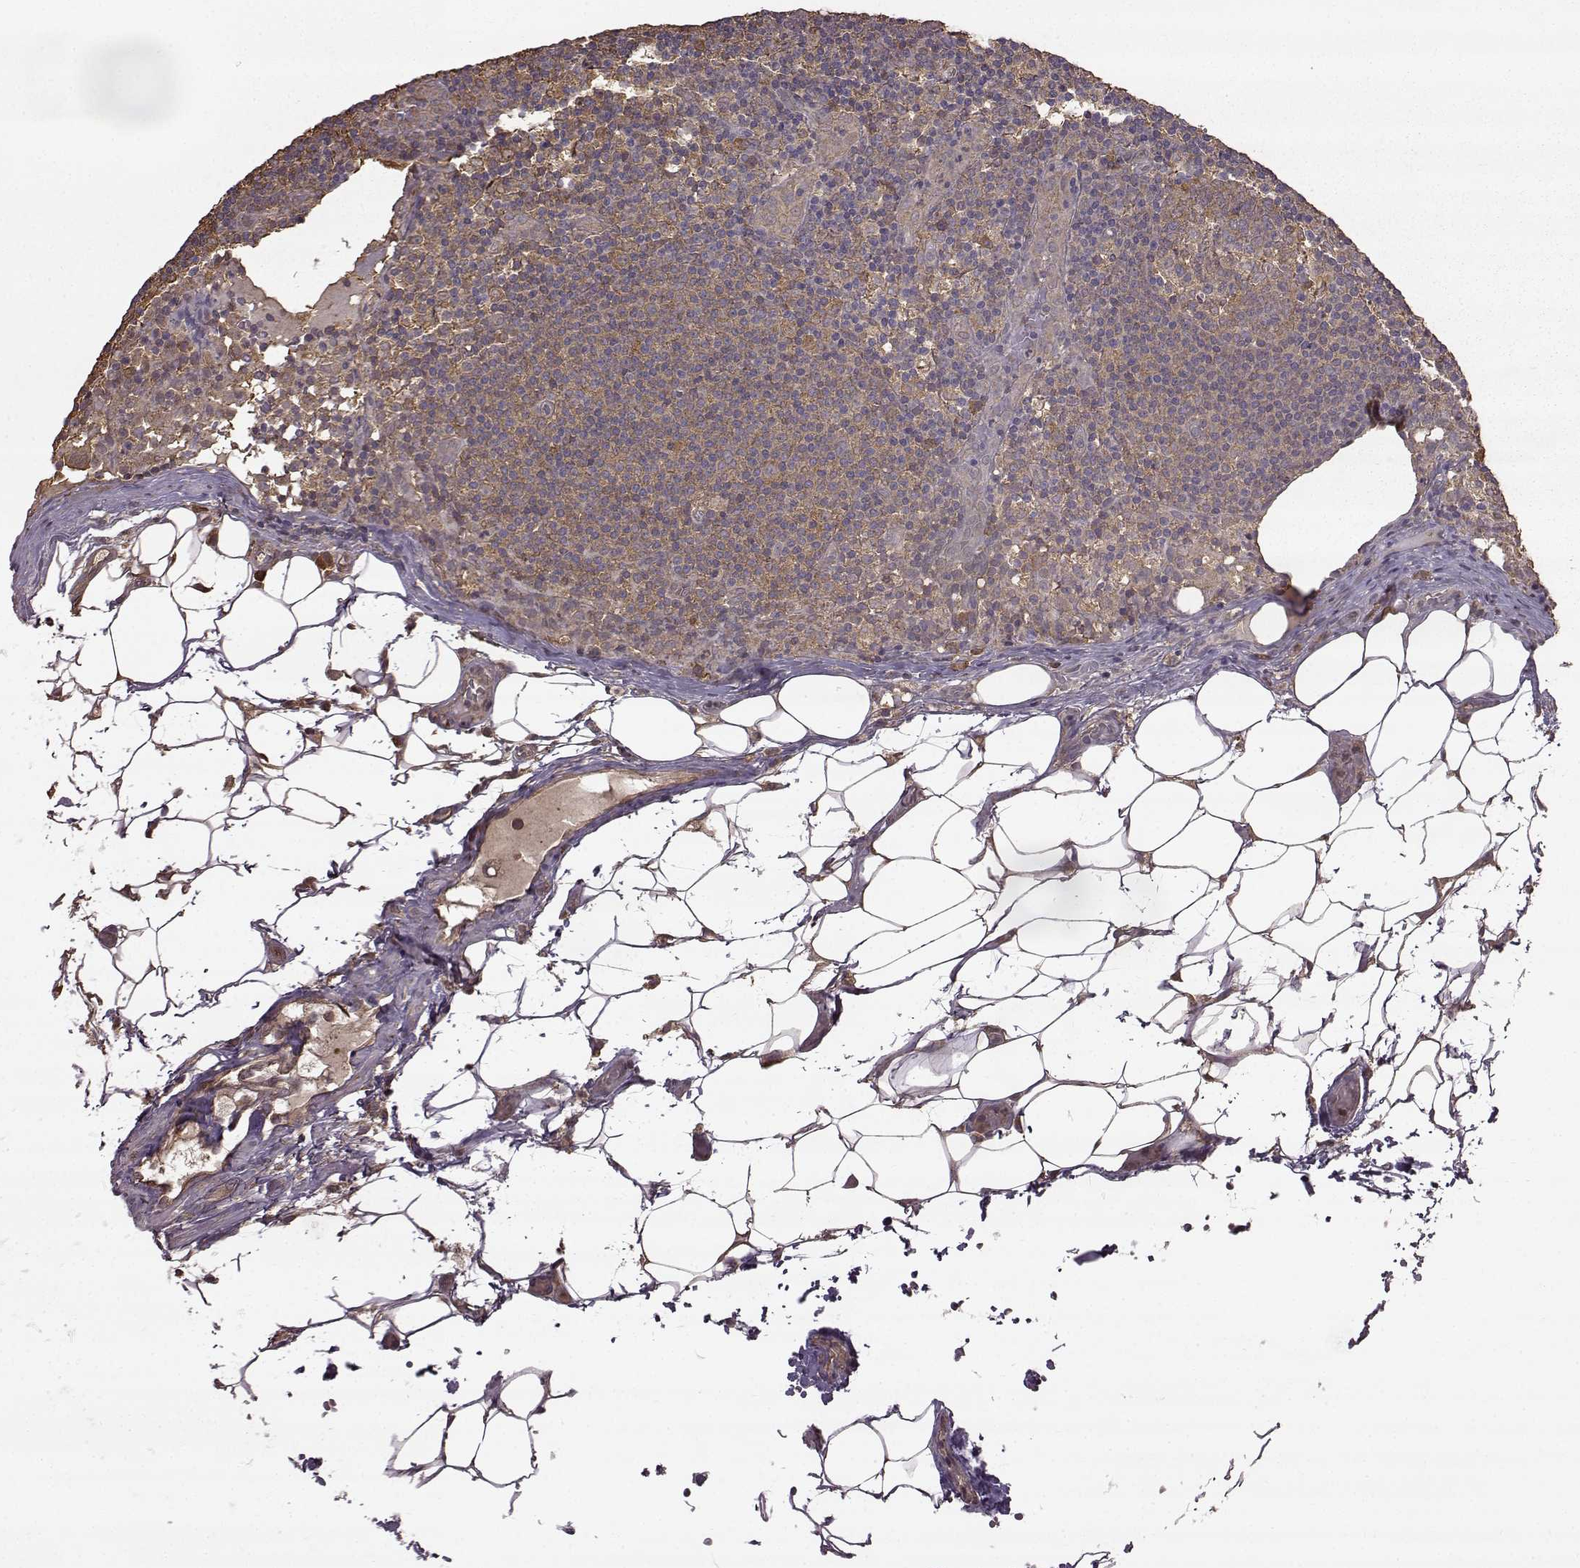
{"staining": {"intensity": "moderate", "quantity": ">75%", "location": "cytoplasmic/membranous"}, "tissue": "lymph node", "cell_type": "Germinal center cells", "image_type": "normal", "snomed": [{"axis": "morphology", "description": "Normal tissue, NOS"}, {"axis": "topography", "description": "Lymph node"}], "caption": "Brown immunohistochemical staining in normal lymph node exhibits moderate cytoplasmic/membranous positivity in approximately >75% of germinal center cells.", "gene": "NME1", "patient": {"sex": "male", "age": 62}}